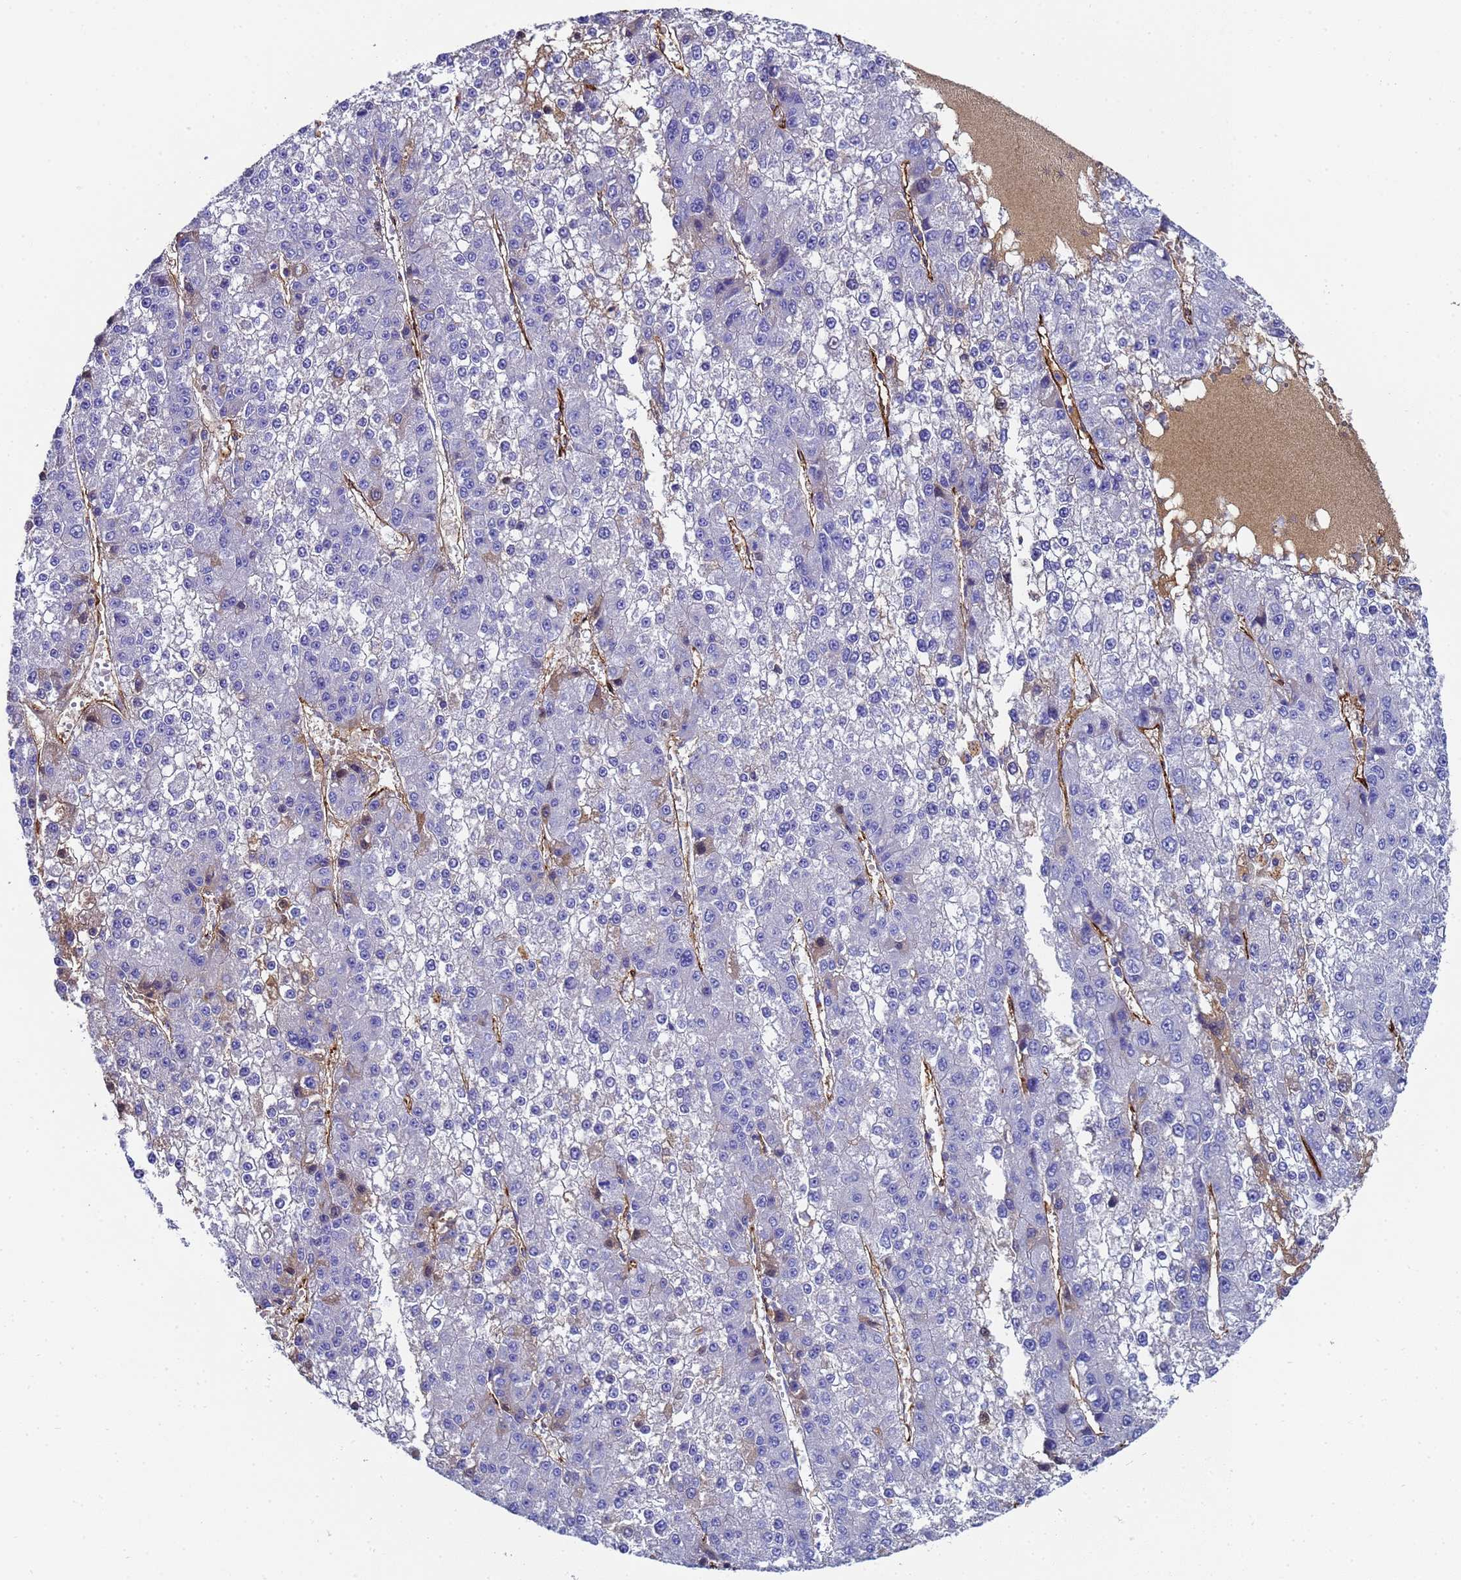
{"staining": {"intensity": "moderate", "quantity": "<25%", "location": "cytoplasmic/membranous"}, "tissue": "liver cancer", "cell_type": "Tumor cells", "image_type": "cancer", "snomed": [{"axis": "morphology", "description": "Carcinoma, Hepatocellular, NOS"}, {"axis": "topography", "description": "Liver"}], "caption": "DAB (3,3'-diaminobenzidine) immunohistochemical staining of human liver cancer demonstrates moderate cytoplasmic/membranous protein positivity in about <25% of tumor cells.", "gene": "ADIPOQ", "patient": {"sex": "female", "age": 73}}